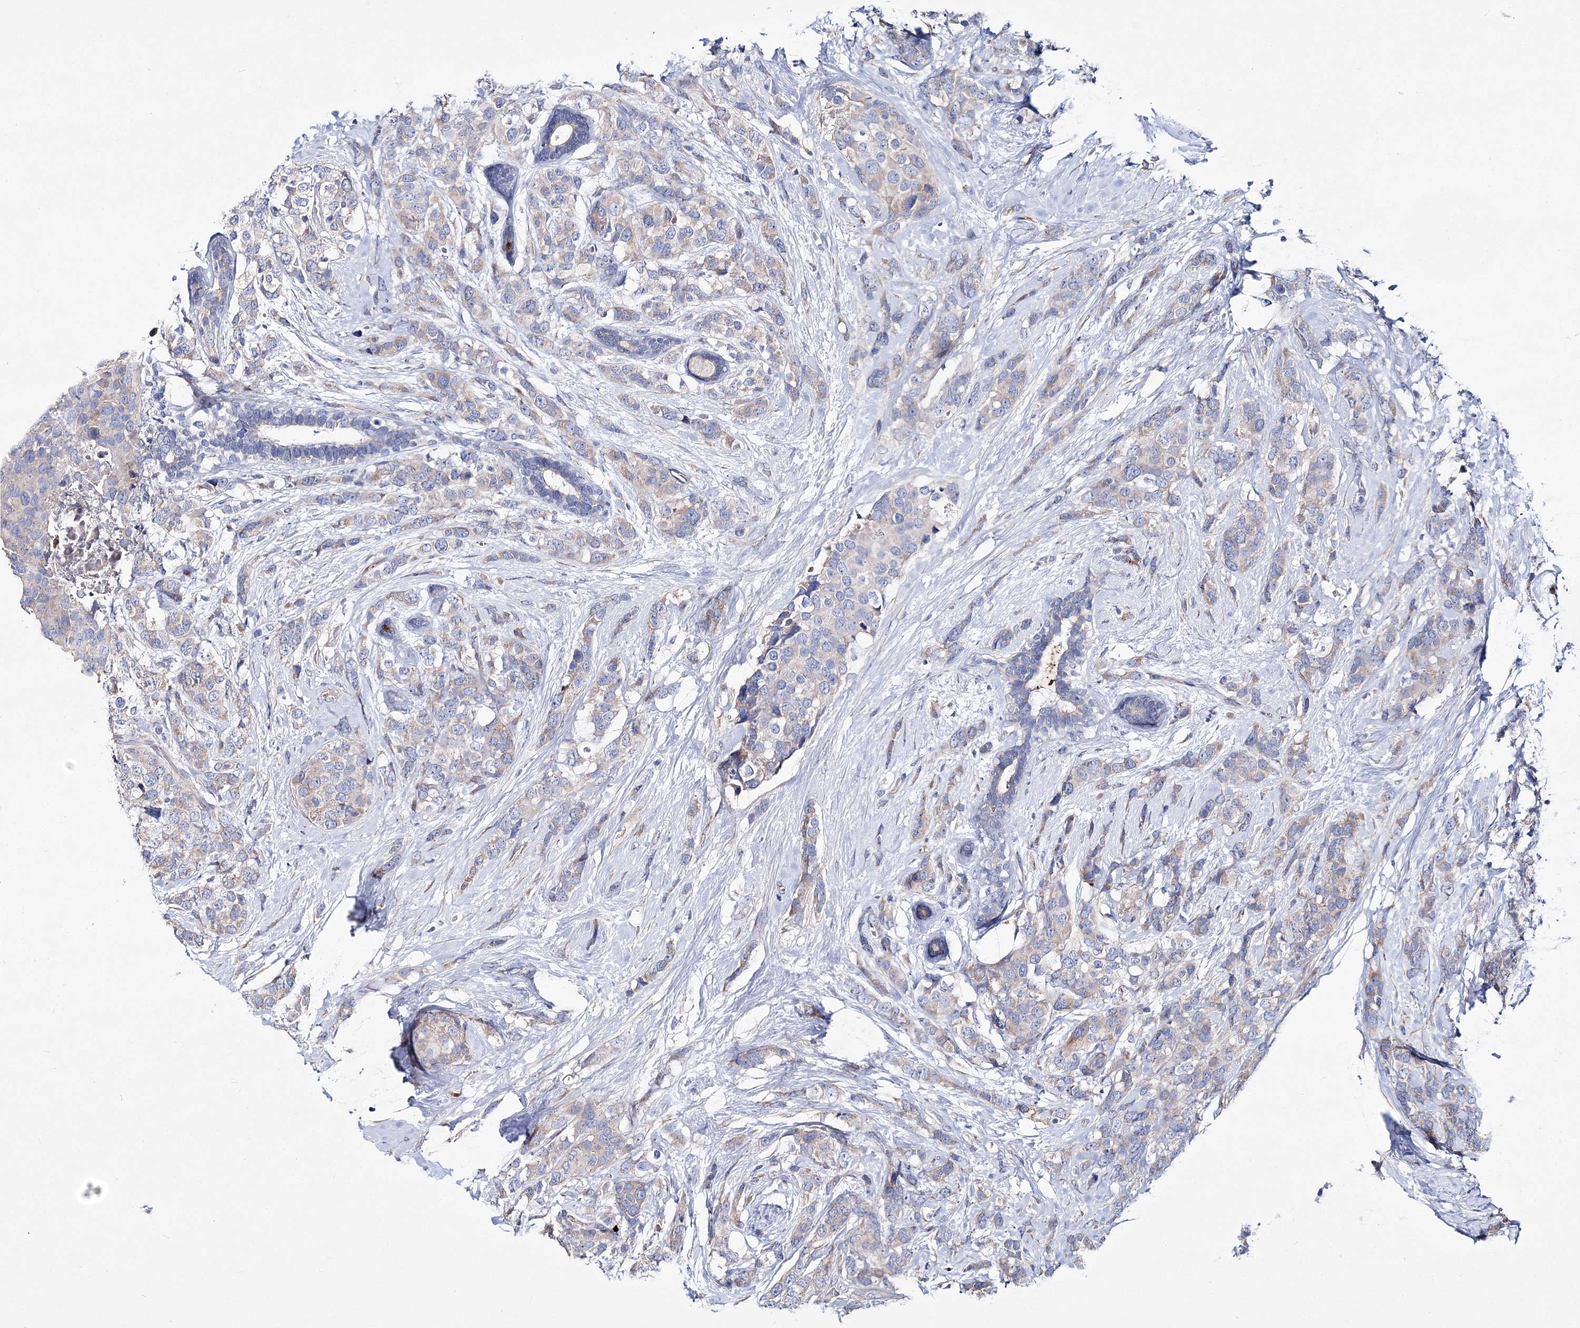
{"staining": {"intensity": "weak", "quantity": "<25%", "location": "cytoplasmic/membranous"}, "tissue": "breast cancer", "cell_type": "Tumor cells", "image_type": "cancer", "snomed": [{"axis": "morphology", "description": "Lobular carcinoma"}, {"axis": "topography", "description": "Breast"}], "caption": "Immunohistochemical staining of breast cancer reveals no significant expression in tumor cells.", "gene": "ARHGAP32", "patient": {"sex": "female", "age": 59}}